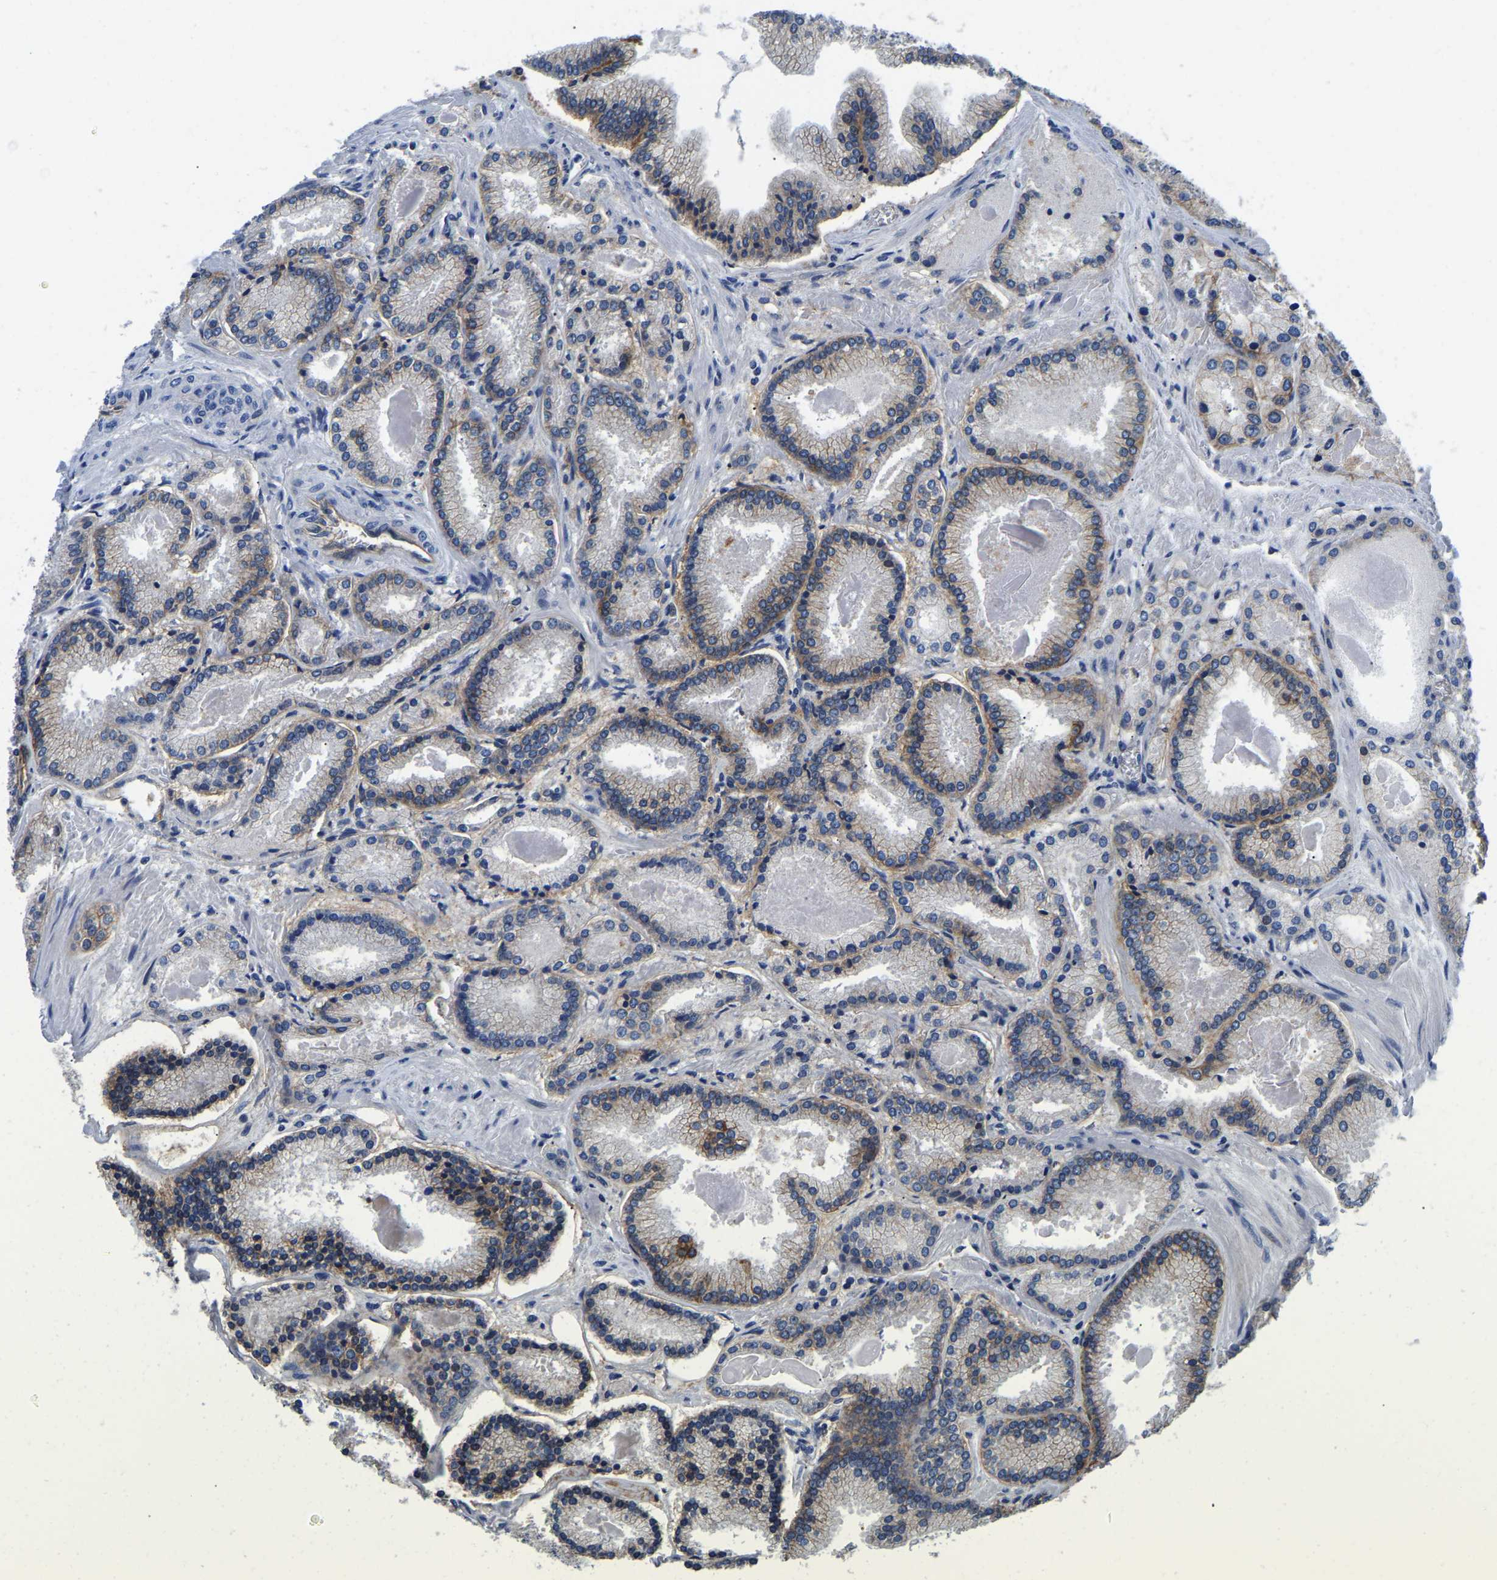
{"staining": {"intensity": "moderate", "quantity": "25%-75%", "location": "cytoplasmic/membranous"}, "tissue": "prostate cancer", "cell_type": "Tumor cells", "image_type": "cancer", "snomed": [{"axis": "morphology", "description": "Adenocarcinoma, Low grade"}, {"axis": "topography", "description": "Prostate"}], "caption": "This photomicrograph reveals prostate adenocarcinoma (low-grade) stained with immunohistochemistry (IHC) to label a protein in brown. The cytoplasmic/membranous of tumor cells show moderate positivity for the protein. Nuclei are counter-stained blue.", "gene": "ITGA2", "patient": {"sex": "male", "age": 59}}